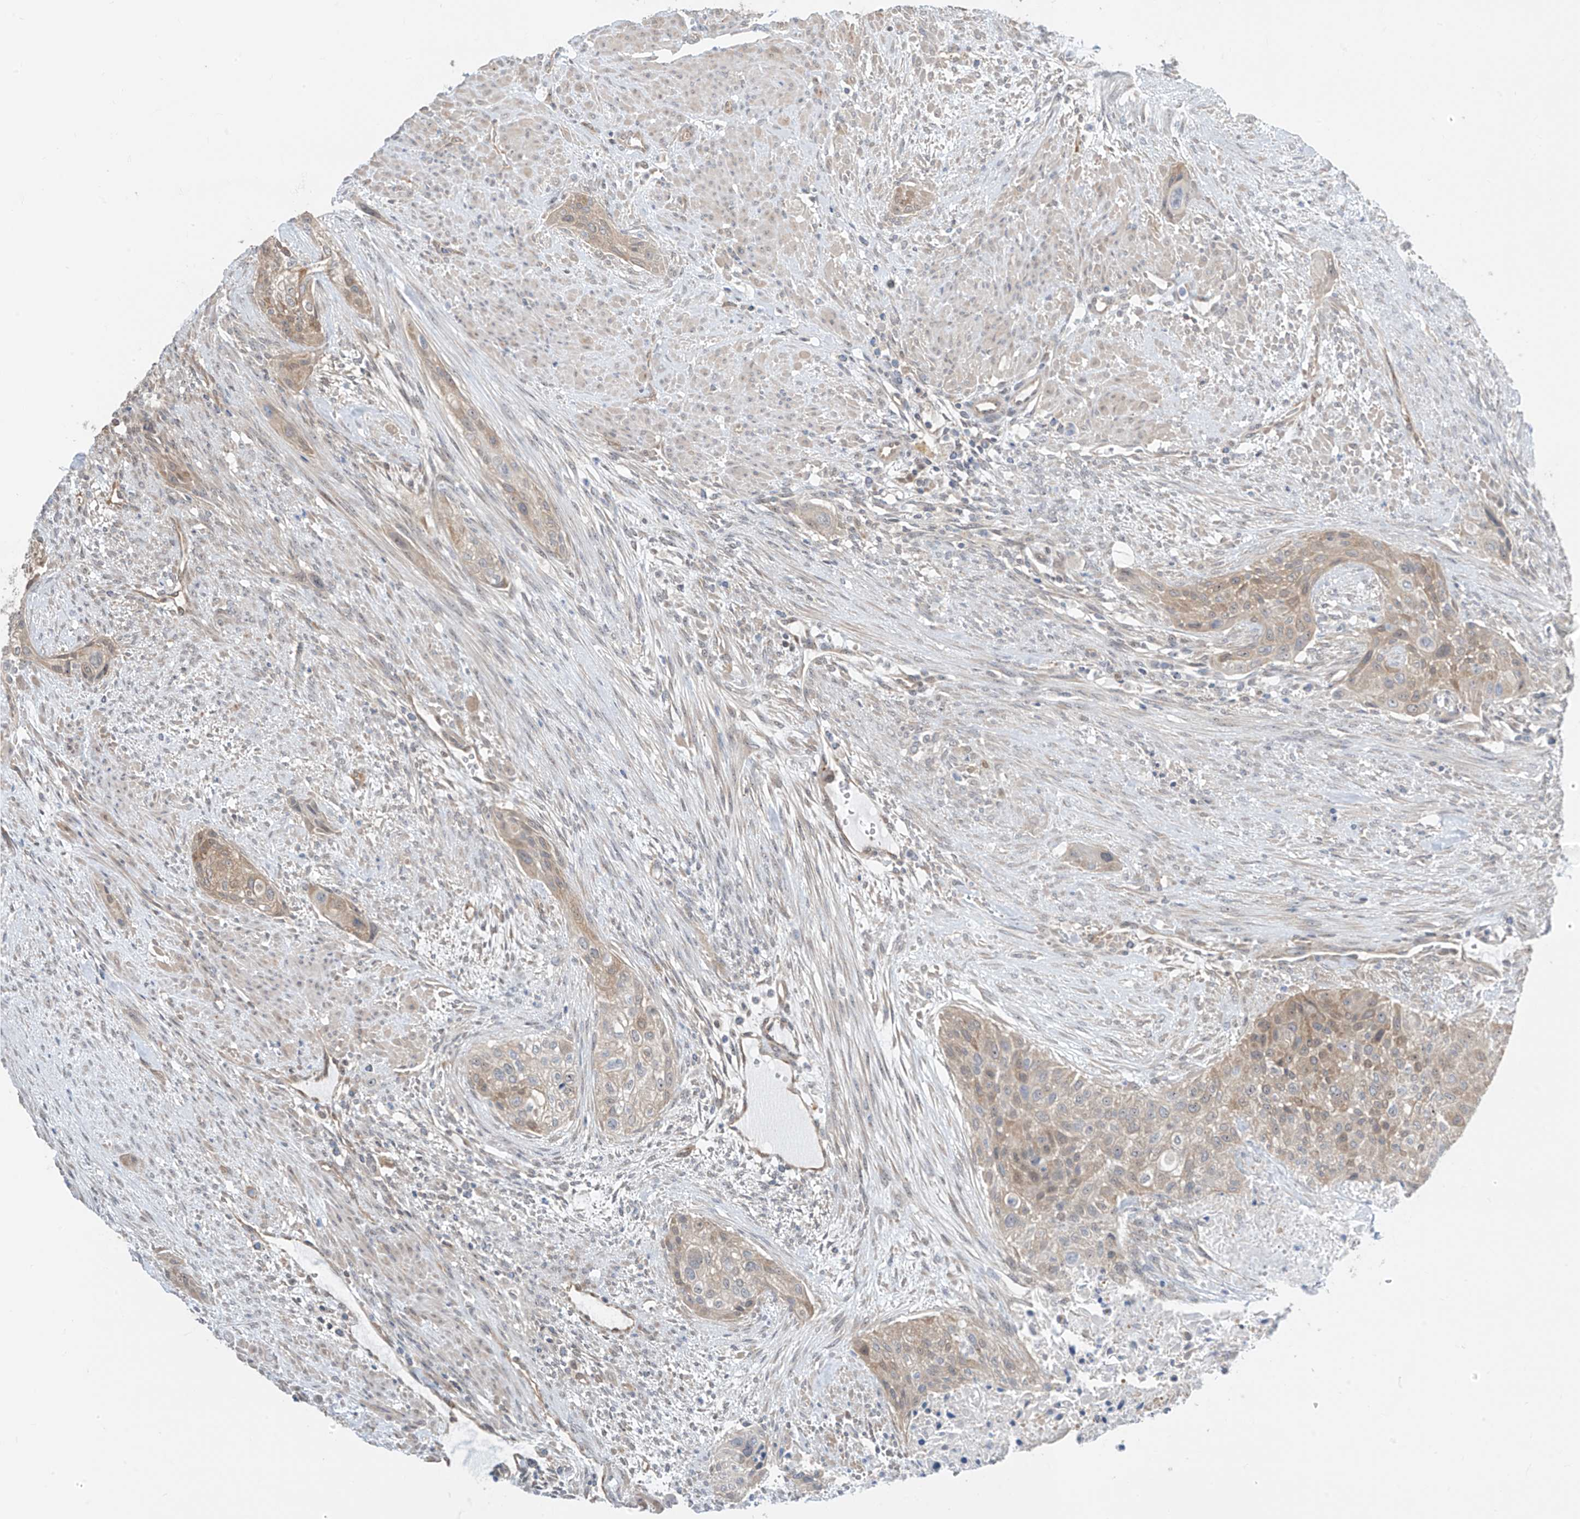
{"staining": {"intensity": "weak", "quantity": ">75%", "location": "cytoplasmic/membranous"}, "tissue": "urothelial cancer", "cell_type": "Tumor cells", "image_type": "cancer", "snomed": [{"axis": "morphology", "description": "Urothelial carcinoma, High grade"}, {"axis": "topography", "description": "Urinary bladder"}], "caption": "Immunohistochemical staining of human urothelial cancer reveals weak cytoplasmic/membranous protein positivity in about >75% of tumor cells. (DAB IHC with brightfield microscopy, high magnification).", "gene": "TTC38", "patient": {"sex": "male", "age": 35}}